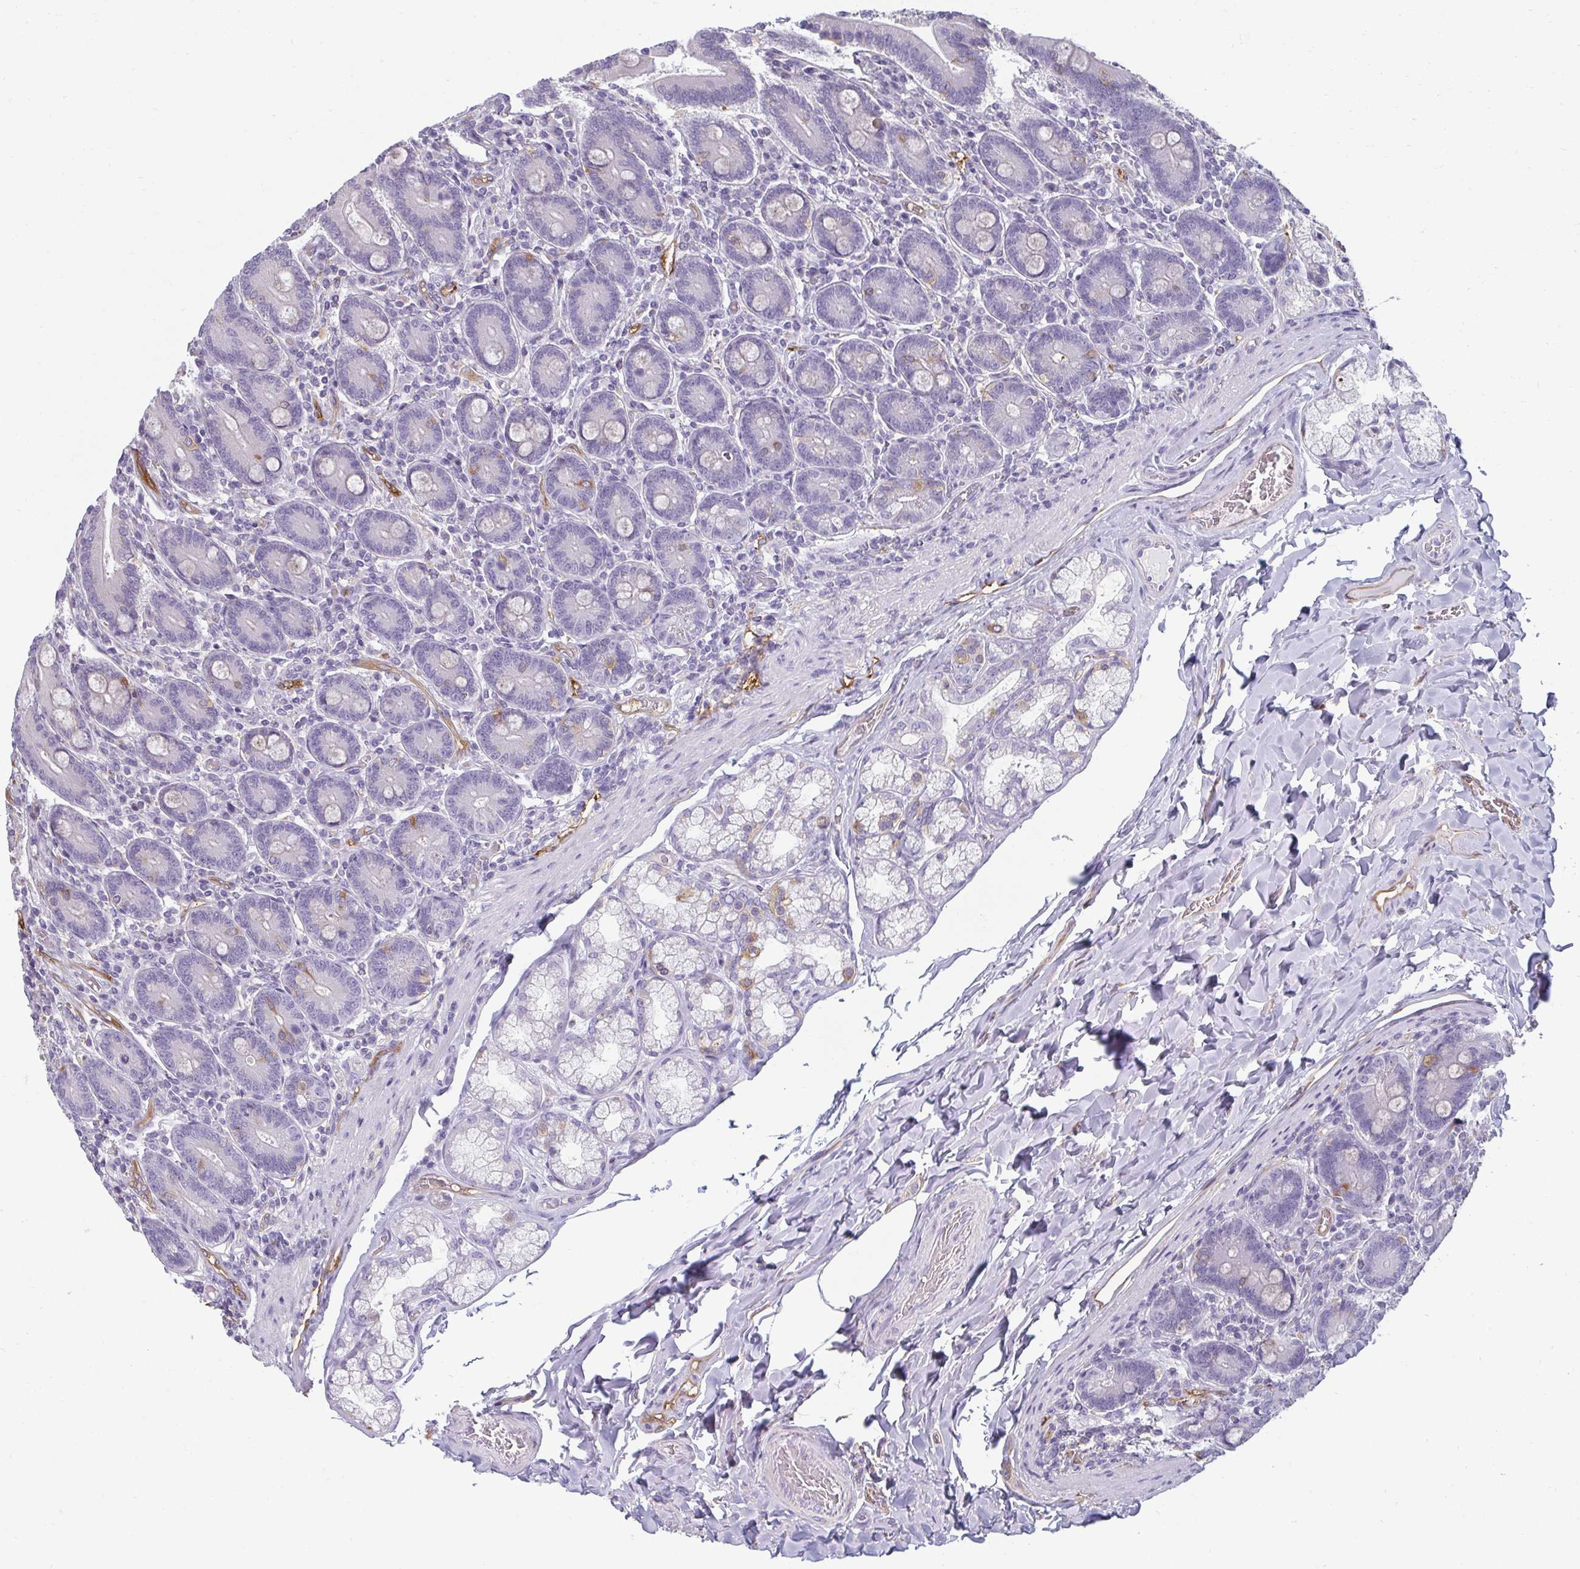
{"staining": {"intensity": "negative", "quantity": "none", "location": "none"}, "tissue": "duodenum", "cell_type": "Glandular cells", "image_type": "normal", "snomed": [{"axis": "morphology", "description": "Normal tissue, NOS"}, {"axis": "topography", "description": "Duodenum"}], "caption": "Human duodenum stained for a protein using IHC demonstrates no positivity in glandular cells.", "gene": "PDE2A", "patient": {"sex": "female", "age": 62}}